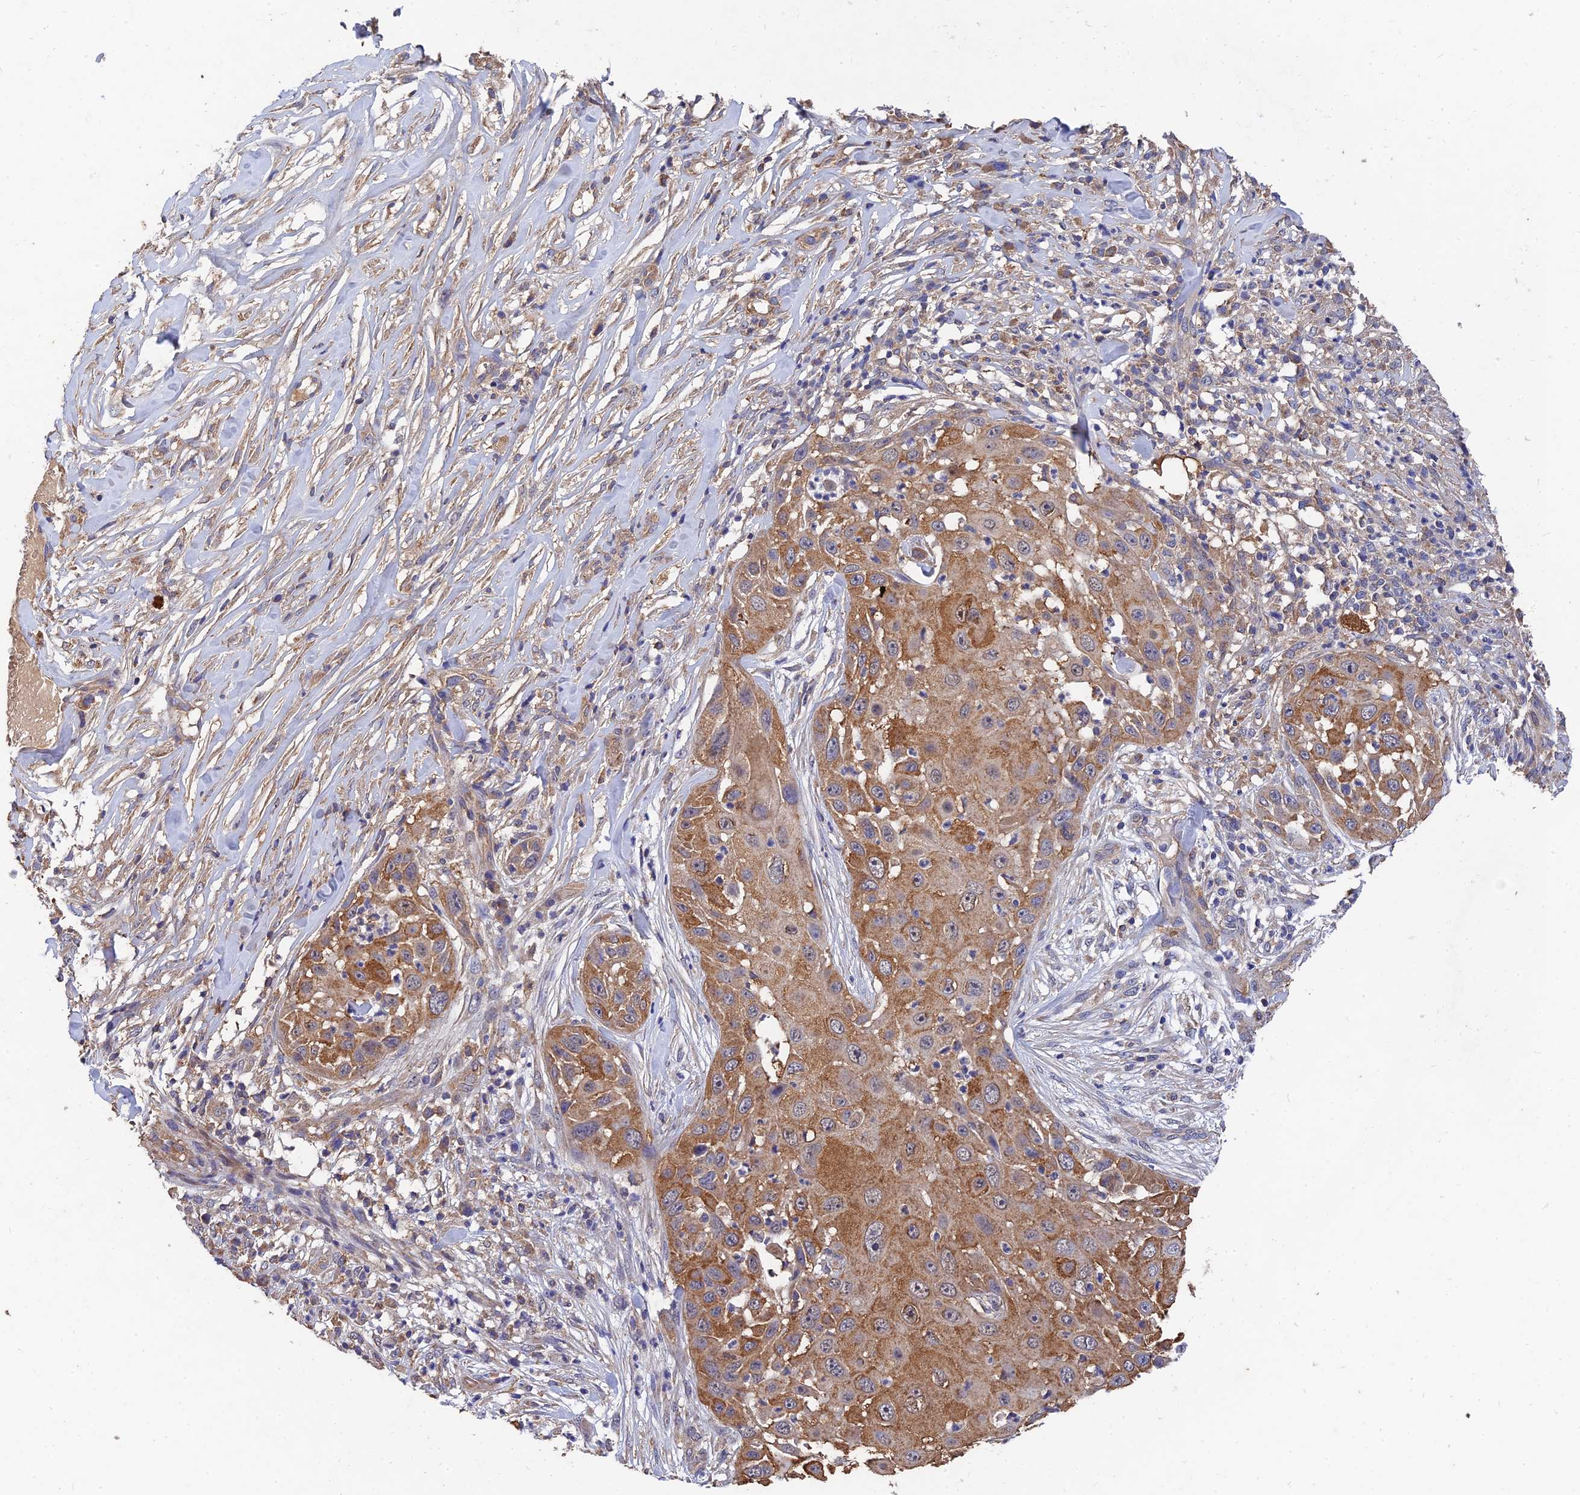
{"staining": {"intensity": "moderate", "quantity": ">75%", "location": "cytoplasmic/membranous"}, "tissue": "skin cancer", "cell_type": "Tumor cells", "image_type": "cancer", "snomed": [{"axis": "morphology", "description": "Squamous cell carcinoma, NOS"}, {"axis": "topography", "description": "Skin"}], "caption": "Protein expression analysis of human skin cancer (squamous cell carcinoma) reveals moderate cytoplasmic/membranous positivity in approximately >75% of tumor cells.", "gene": "SLC38A11", "patient": {"sex": "female", "age": 44}}